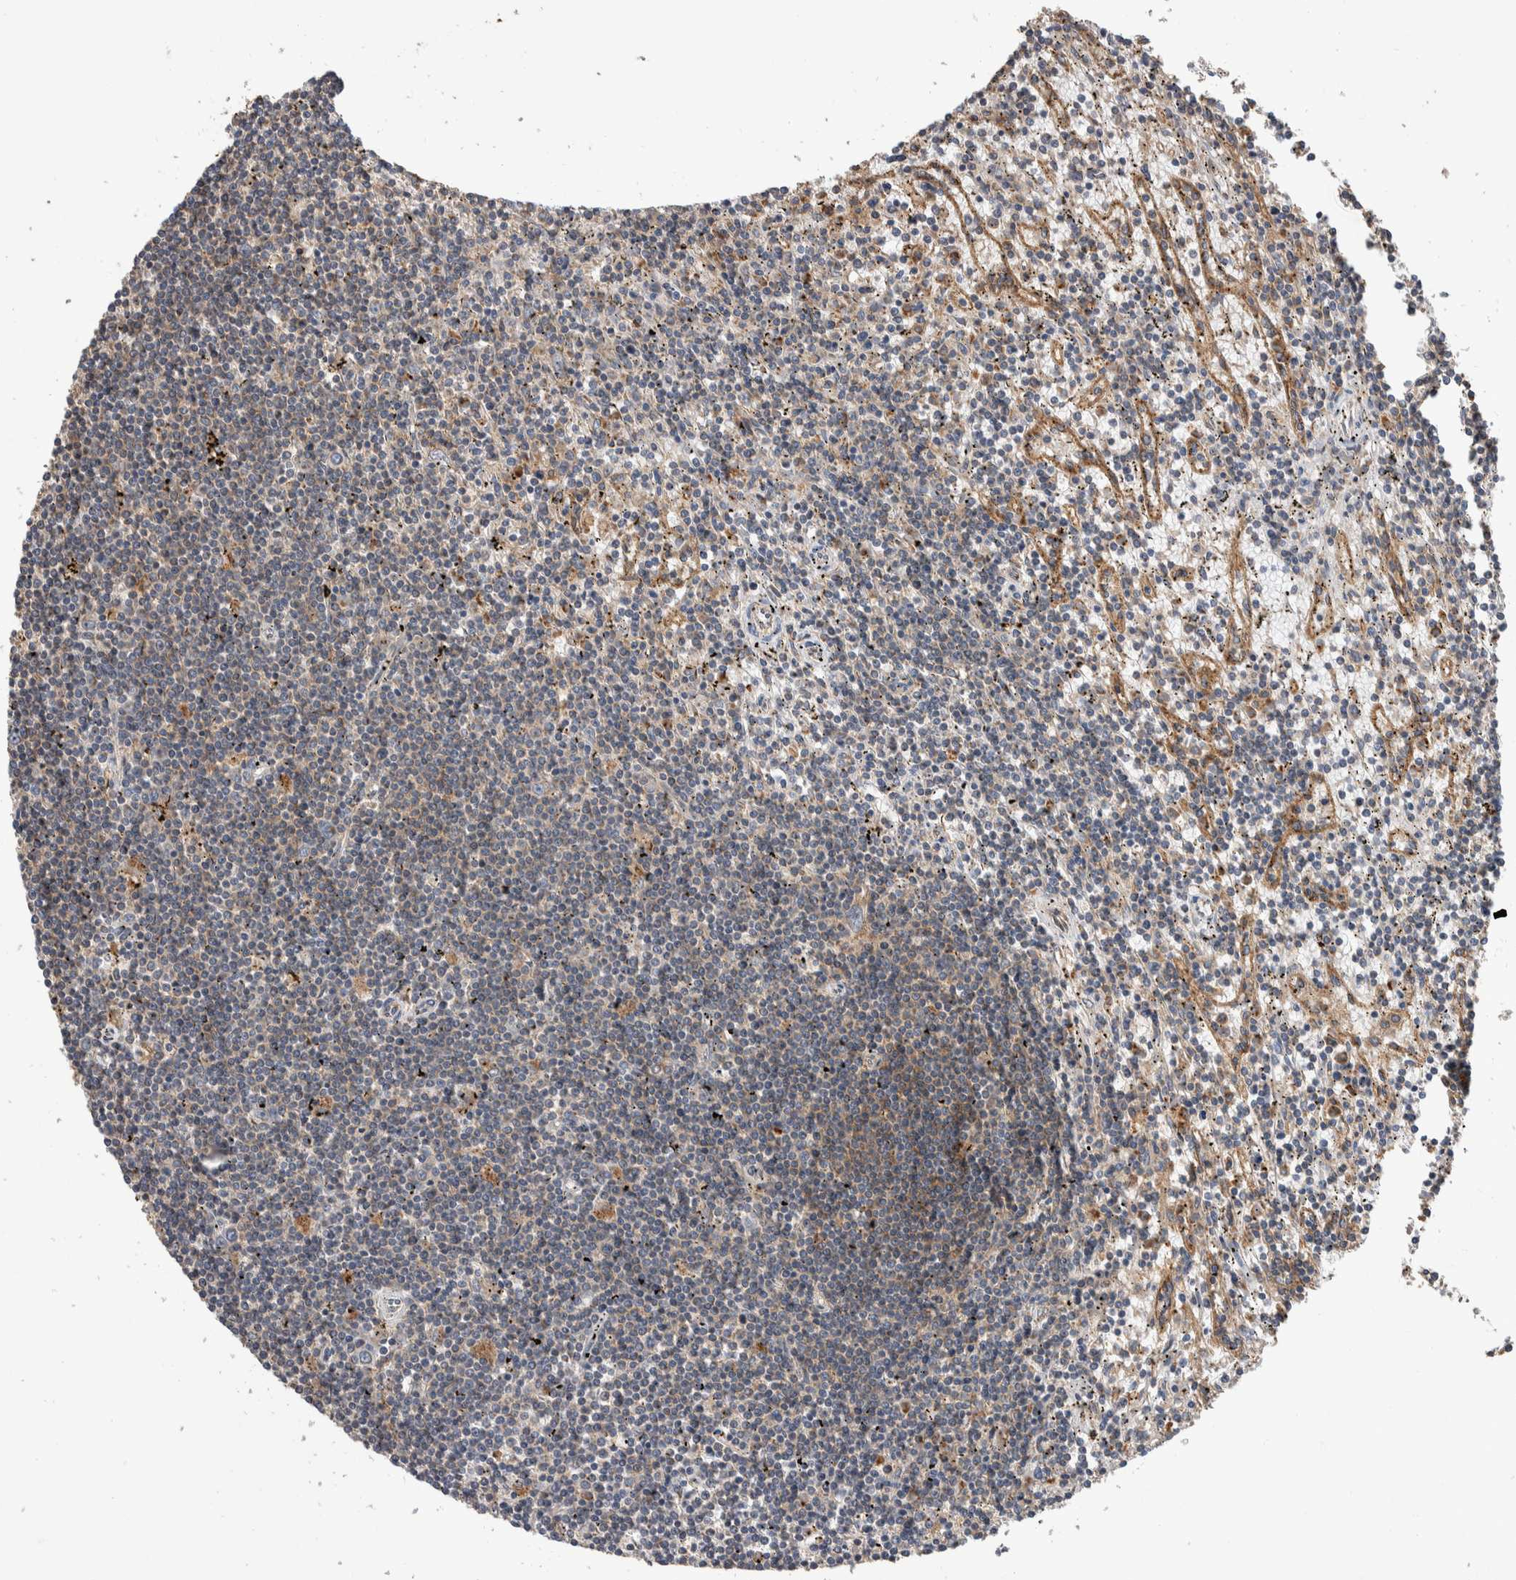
{"staining": {"intensity": "weak", "quantity": "<25%", "location": "cytoplasmic/membranous"}, "tissue": "lymphoma", "cell_type": "Tumor cells", "image_type": "cancer", "snomed": [{"axis": "morphology", "description": "Malignant lymphoma, non-Hodgkin's type, Low grade"}, {"axis": "topography", "description": "Spleen"}], "caption": "Protein analysis of lymphoma demonstrates no significant staining in tumor cells.", "gene": "SDCBP", "patient": {"sex": "male", "age": 76}}